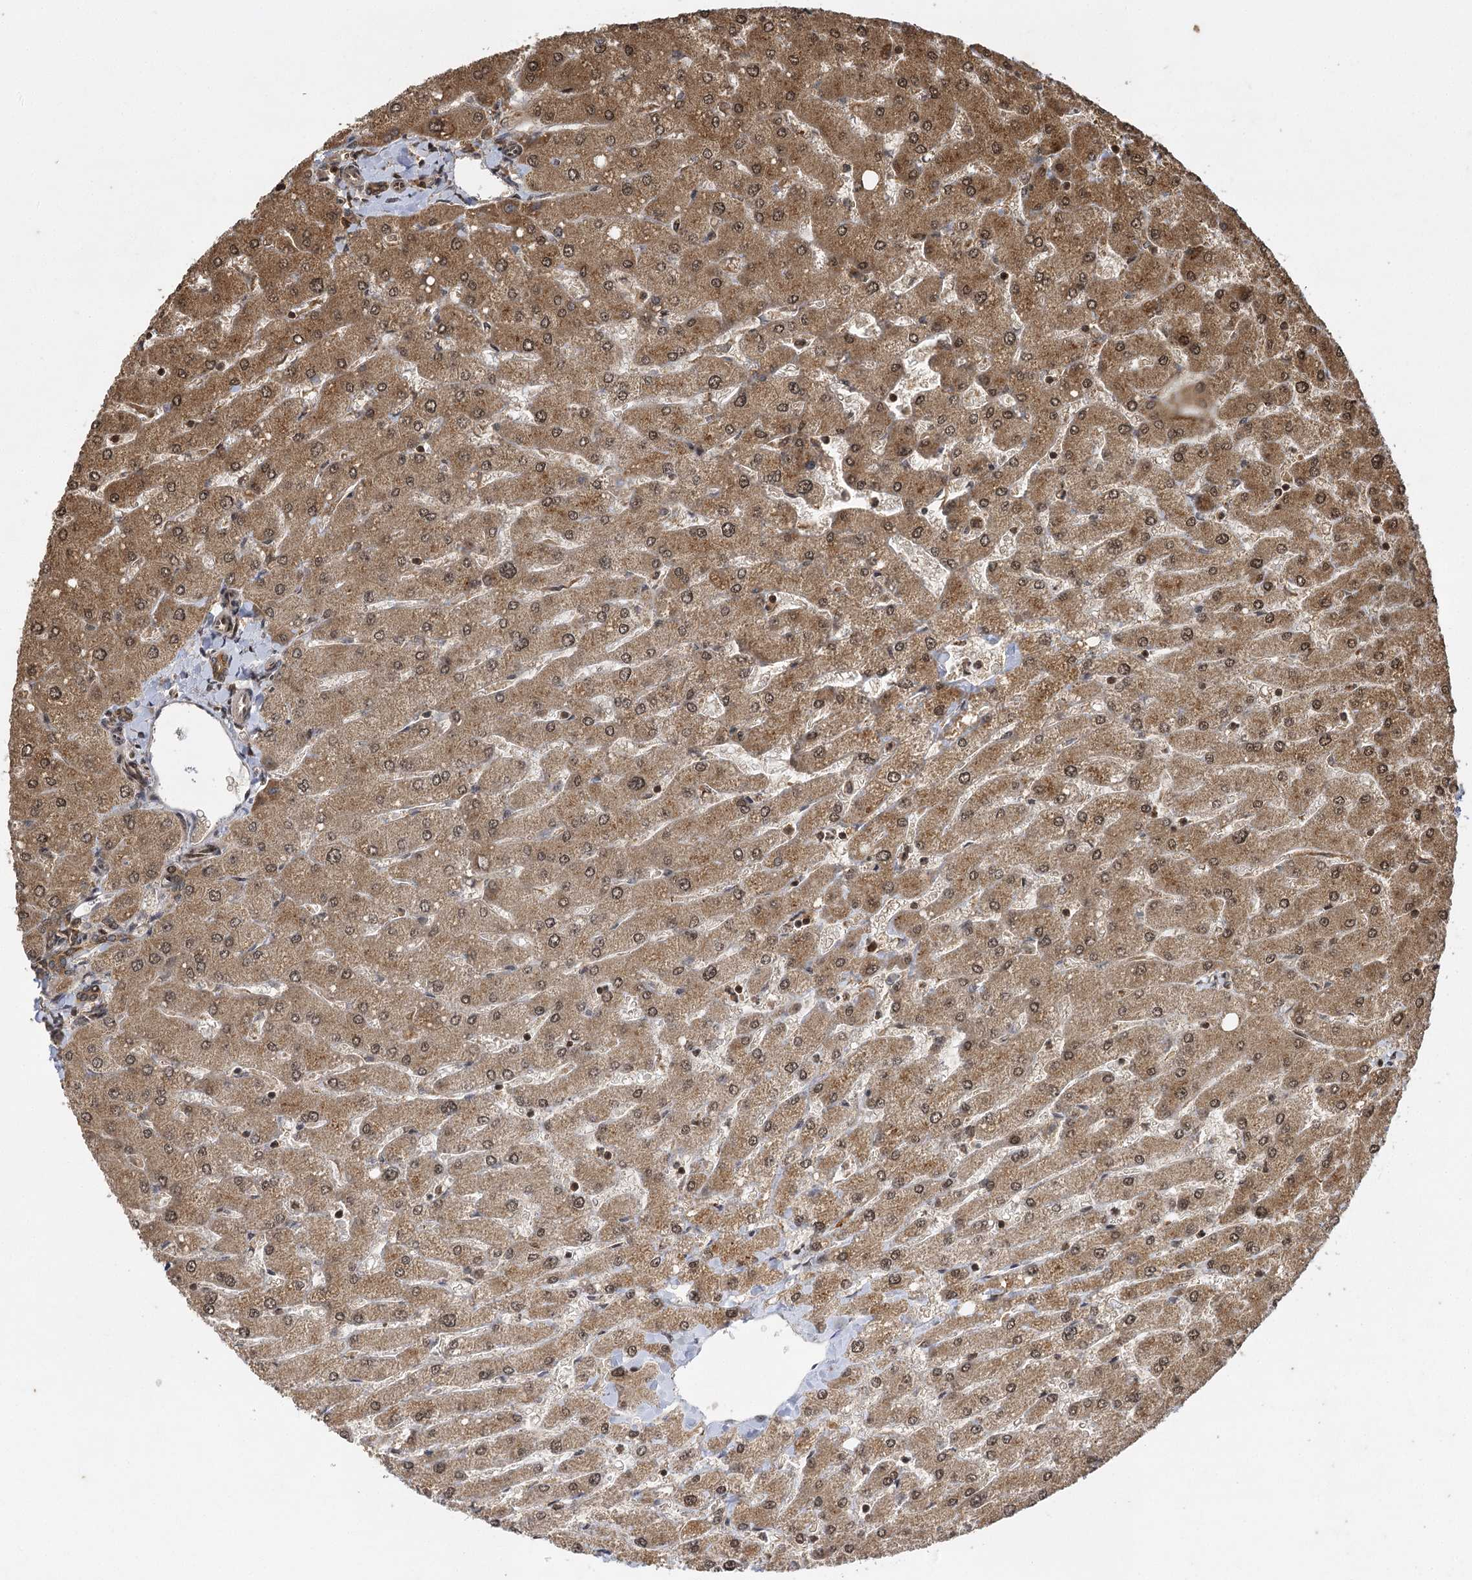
{"staining": {"intensity": "moderate", "quantity": ">75%", "location": "cytoplasmic/membranous"}, "tissue": "liver", "cell_type": "Cholangiocytes", "image_type": "normal", "snomed": [{"axis": "morphology", "description": "Normal tissue, NOS"}, {"axis": "topography", "description": "Liver"}], "caption": "Immunohistochemical staining of normal human liver shows moderate cytoplasmic/membranous protein positivity in approximately >75% of cholangiocytes. The protein is stained brown, and the nuclei are stained in blue (DAB IHC with brightfield microscopy, high magnification).", "gene": "IL11RA", "patient": {"sex": "male", "age": 55}}